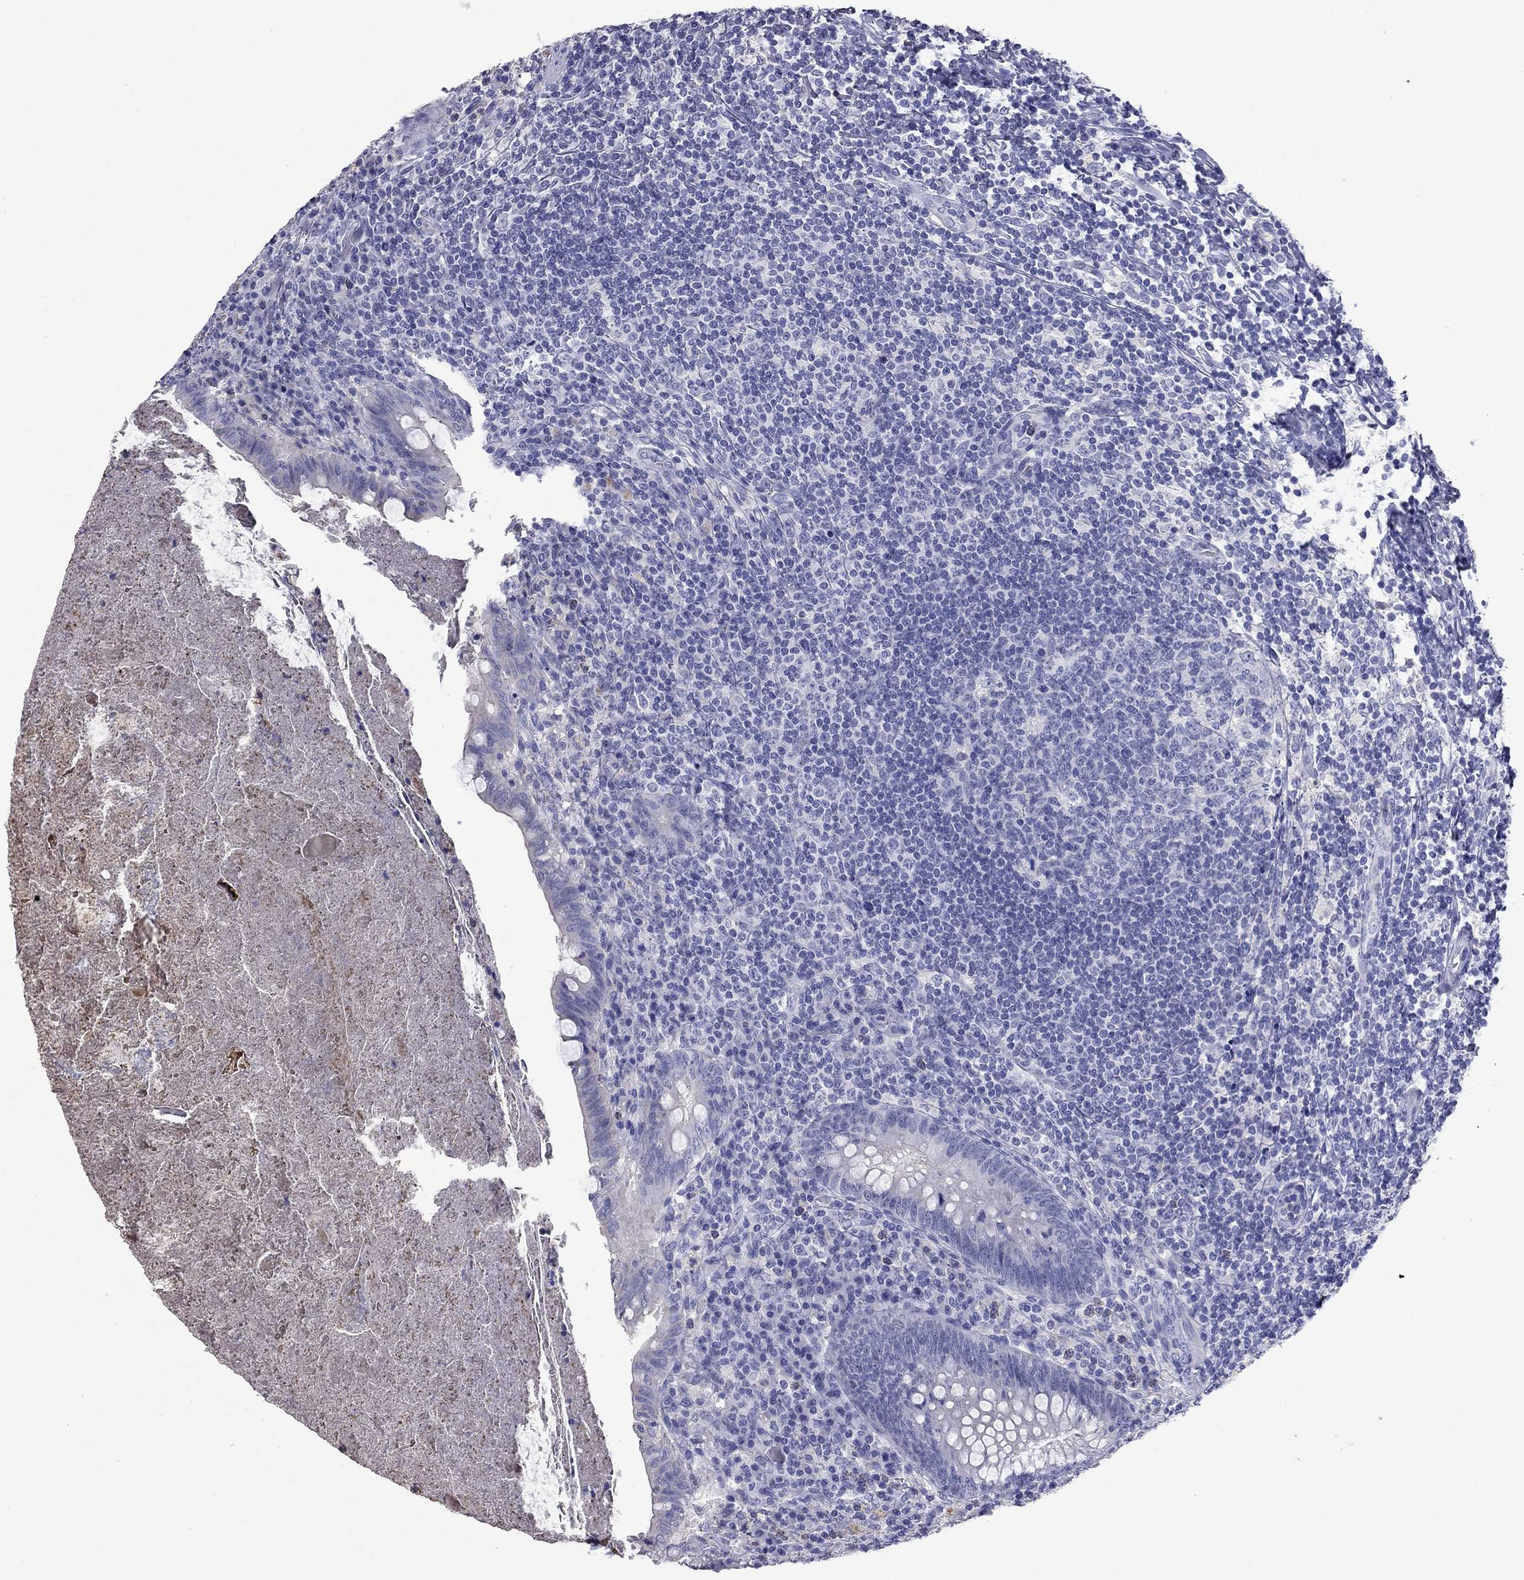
{"staining": {"intensity": "negative", "quantity": "none", "location": "none"}, "tissue": "appendix", "cell_type": "Glandular cells", "image_type": "normal", "snomed": [{"axis": "morphology", "description": "Normal tissue, NOS"}, {"axis": "topography", "description": "Appendix"}], "caption": "Micrograph shows no significant protein positivity in glandular cells of benign appendix.", "gene": "CFAP119", "patient": {"sex": "male", "age": 47}}